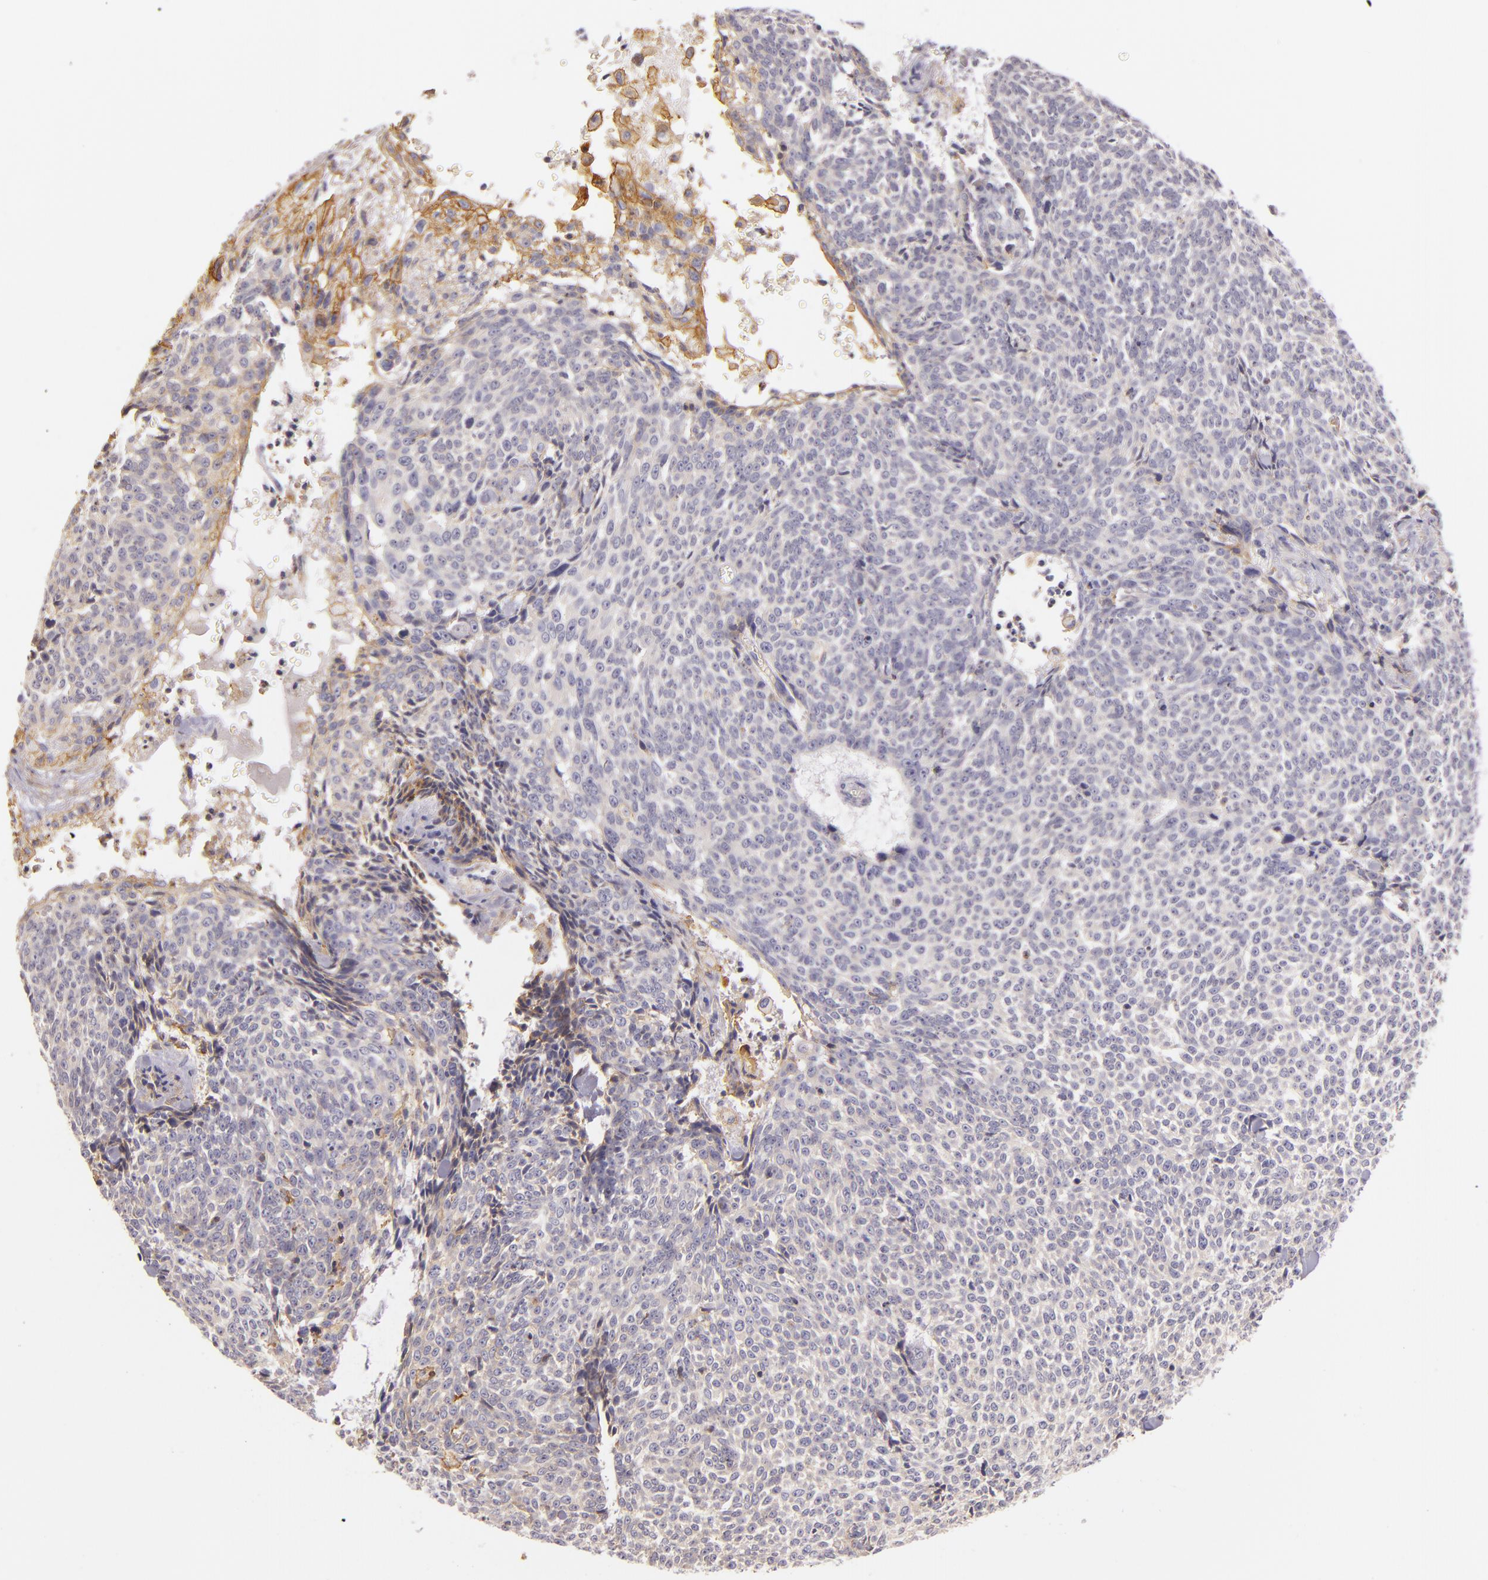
{"staining": {"intensity": "negative", "quantity": "none", "location": "none"}, "tissue": "skin cancer", "cell_type": "Tumor cells", "image_type": "cancer", "snomed": [{"axis": "morphology", "description": "Basal cell carcinoma"}, {"axis": "topography", "description": "Skin"}], "caption": "Human skin cancer stained for a protein using immunohistochemistry displays no positivity in tumor cells.", "gene": "CTSF", "patient": {"sex": "female", "age": 89}}